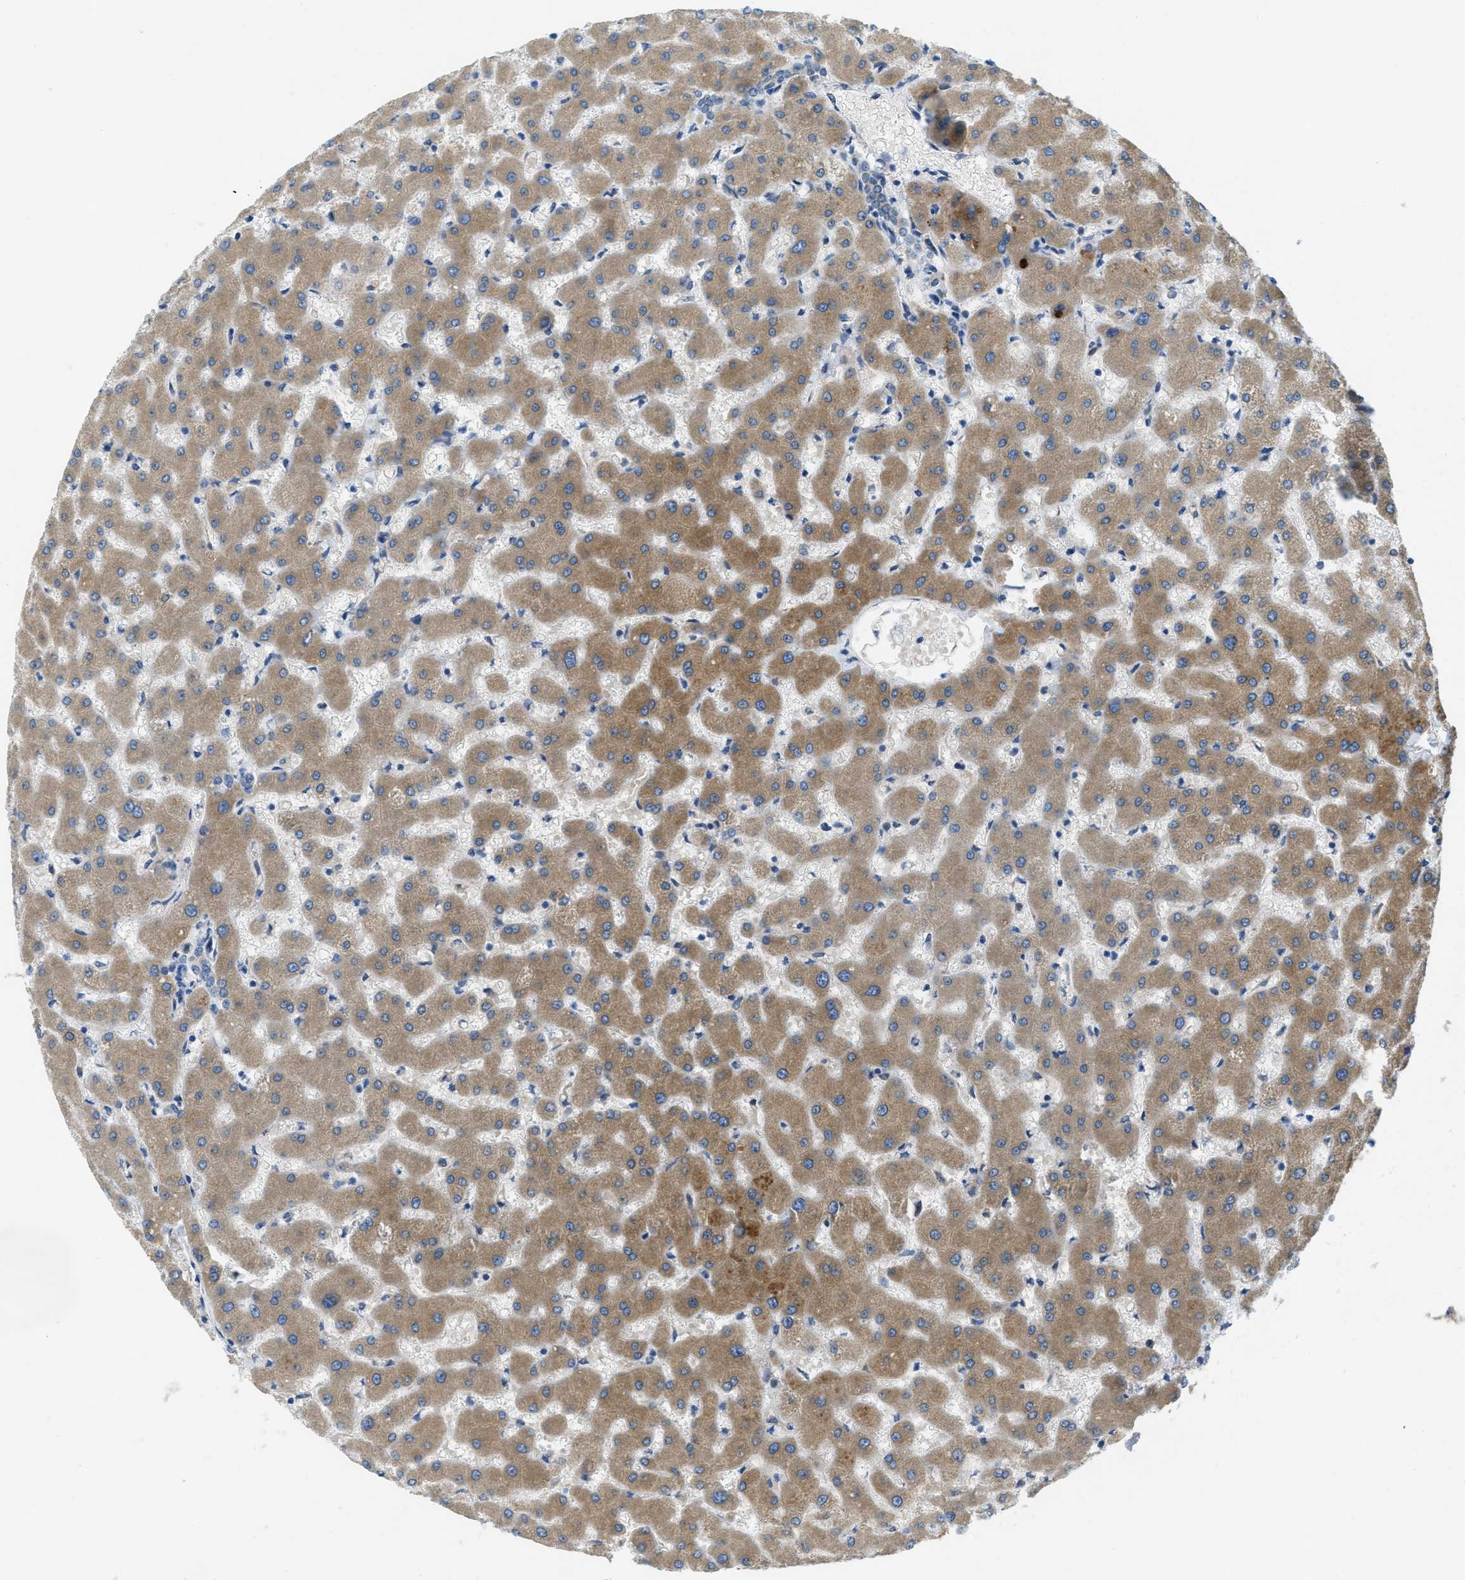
{"staining": {"intensity": "negative", "quantity": "none", "location": "none"}, "tissue": "liver", "cell_type": "Cholangiocytes", "image_type": "normal", "snomed": [{"axis": "morphology", "description": "Normal tissue, NOS"}, {"axis": "topography", "description": "Liver"}], "caption": "A histopathology image of liver stained for a protein exhibits no brown staining in cholangiocytes. (Stains: DAB immunohistochemistry (IHC) with hematoxylin counter stain, Microscopy: brightfield microscopy at high magnification).", "gene": "MPDU1", "patient": {"sex": "female", "age": 63}}